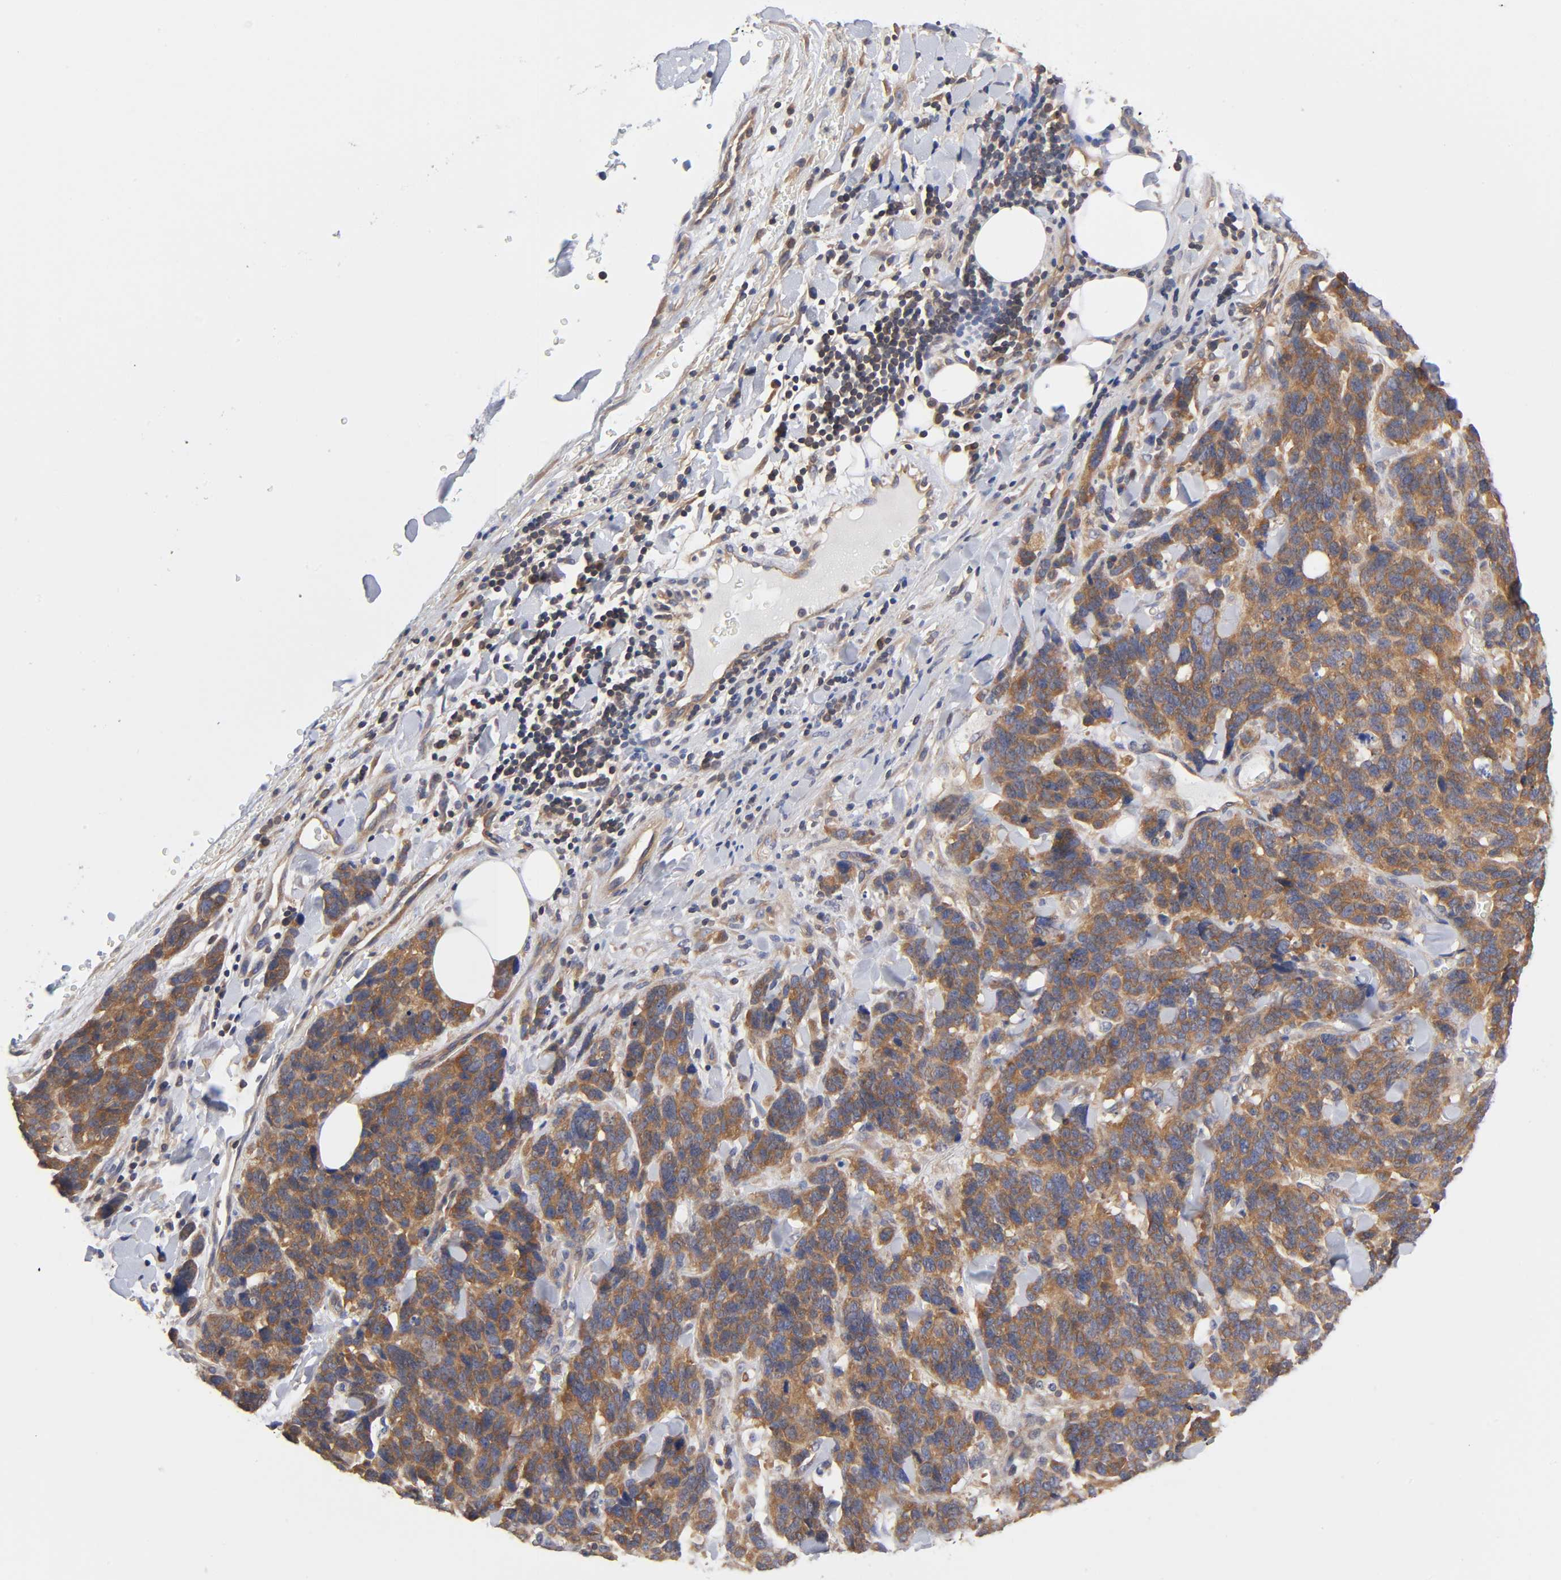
{"staining": {"intensity": "moderate", "quantity": ">75%", "location": "nuclear"}, "tissue": "lung cancer", "cell_type": "Tumor cells", "image_type": "cancer", "snomed": [{"axis": "morphology", "description": "Neoplasm, malignant, NOS"}, {"axis": "topography", "description": "Lung"}], "caption": "Moderate nuclear protein staining is seen in approximately >75% of tumor cells in lung cancer (neoplasm (malignant)). (DAB (3,3'-diaminobenzidine) IHC, brown staining for protein, blue staining for nuclei).", "gene": "STRN3", "patient": {"sex": "female", "age": 58}}